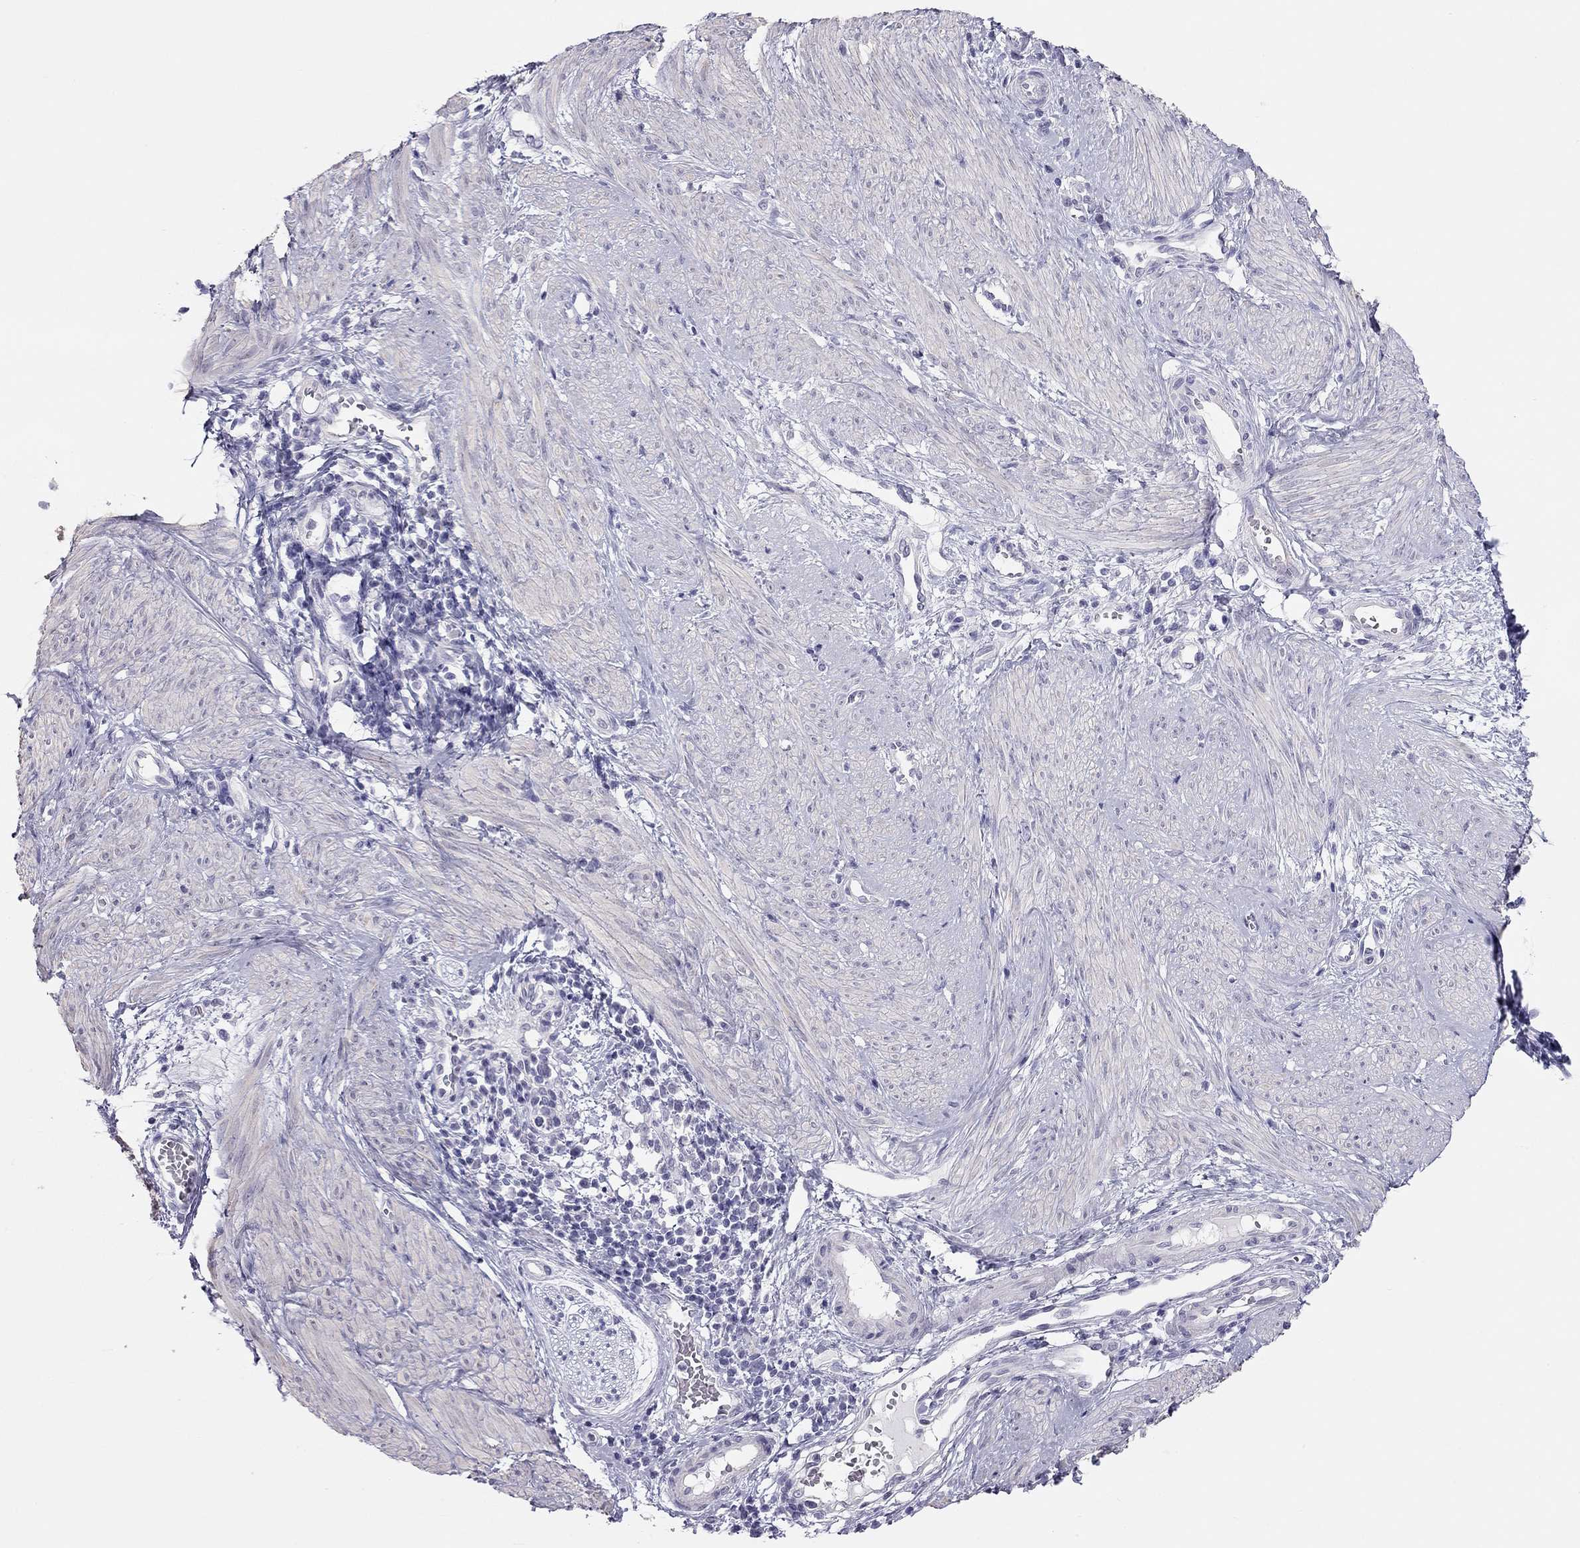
{"staining": {"intensity": "negative", "quantity": "none", "location": "none"}, "tissue": "cervical cancer", "cell_type": "Tumor cells", "image_type": "cancer", "snomed": [{"axis": "morphology", "description": "Squamous cell carcinoma, NOS"}, {"axis": "topography", "description": "Cervix"}], "caption": "DAB immunohistochemical staining of human cervical cancer (squamous cell carcinoma) exhibits no significant positivity in tumor cells. The staining is performed using DAB brown chromogen with nuclei counter-stained in using hematoxylin.", "gene": "SPATA12", "patient": {"sex": "female", "age": 39}}